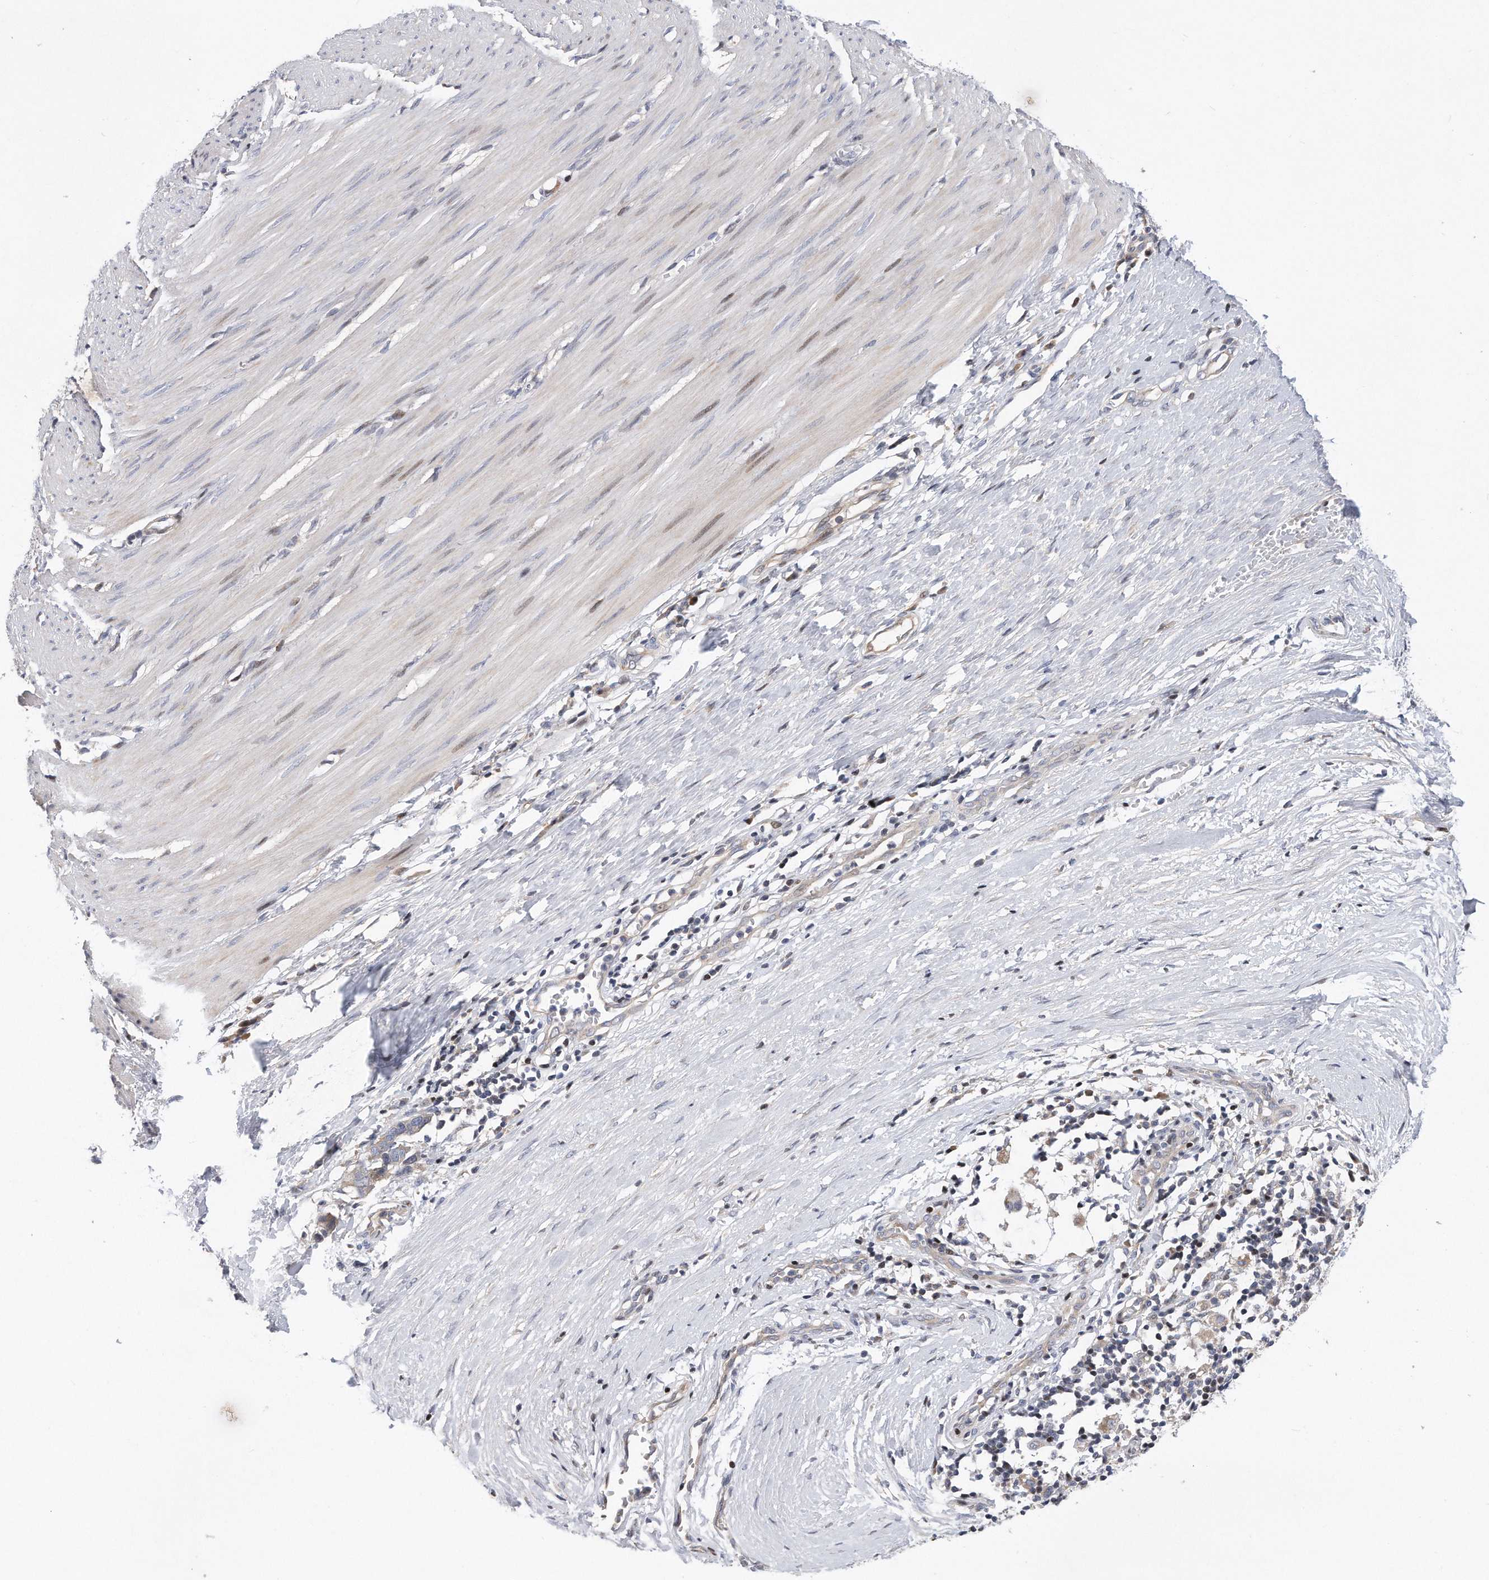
{"staining": {"intensity": "weak", "quantity": "<25%", "location": "nuclear"}, "tissue": "smooth muscle", "cell_type": "Smooth muscle cells", "image_type": "normal", "snomed": [{"axis": "morphology", "description": "Normal tissue, NOS"}, {"axis": "morphology", "description": "Adenocarcinoma, NOS"}, {"axis": "topography", "description": "Colon"}, {"axis": "topography", "description": "Peripheral nerve tissue"}], "caption": "Smooth muscle was stained to show a protein in brown. There is no significant positivity in smooth muscle cells. (DAB (3,3'-diaminobenzidine) IHC with hematoxylin counter stain).", "gene": "CDH12", "patient": {"sex": "male", "age": 14}}